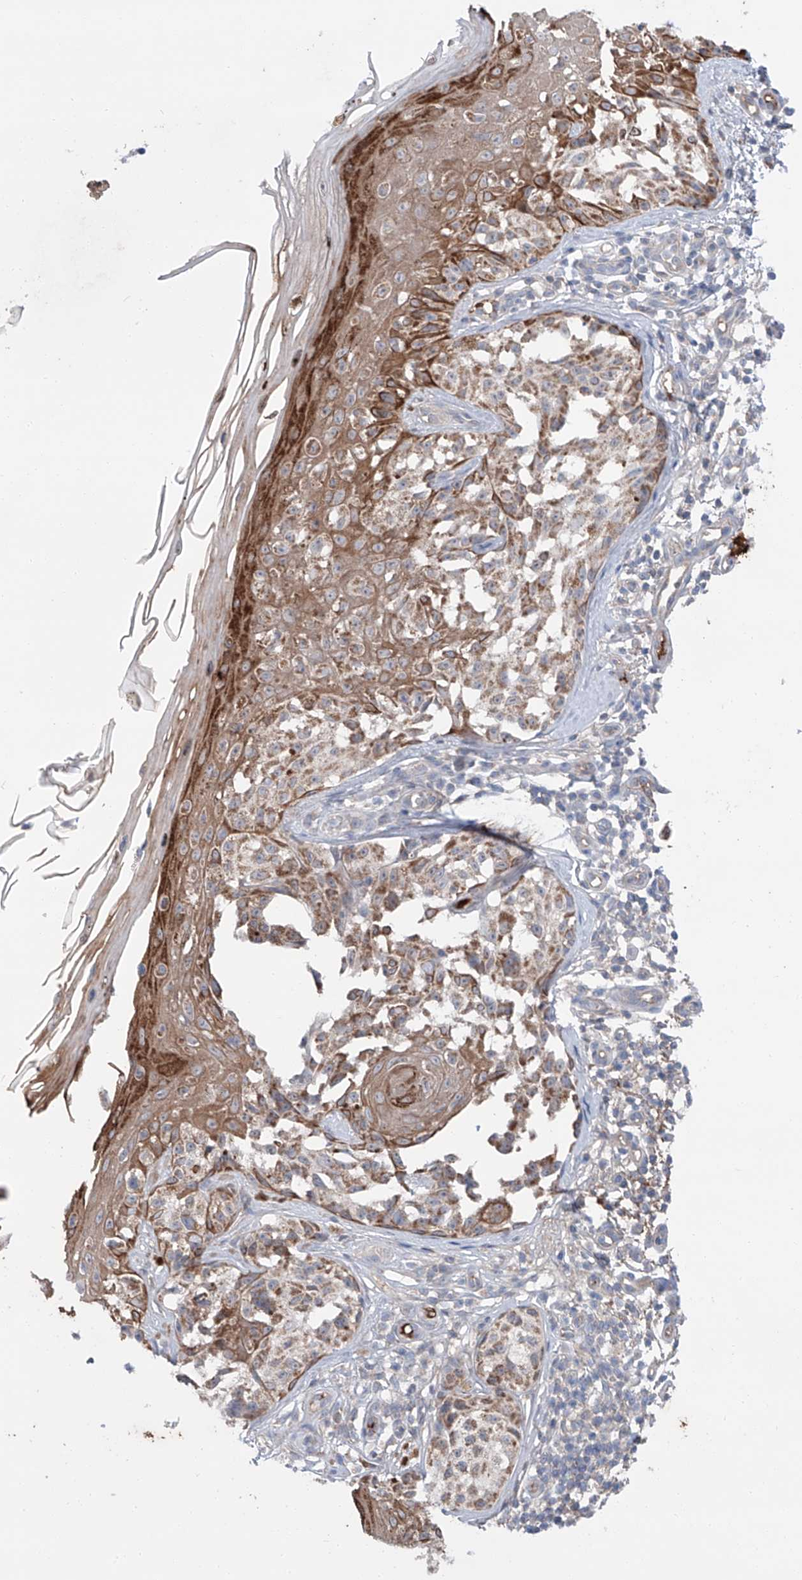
{"staining": {"intensity": "moderate", "quantity": ">75%", "location": "cytoplasmic/membranous"}, "tissue": "melanoma", "cell_type": "Tumor cells", "image_type": "cancer", "snomed": [{"axis": "morphology", "description": "Malignant melanoma, NOS"}, {"axis": "topography", "description": "Skin"}], "caption": "Approximately >75% of tumor cells in human malignant melanoma show moderate cytoplasmic/membranous protein staining as visualized by brown immunohistochemical staining.", "gene": "SIX4", "patient": {"sex": "female", "age": 50}}